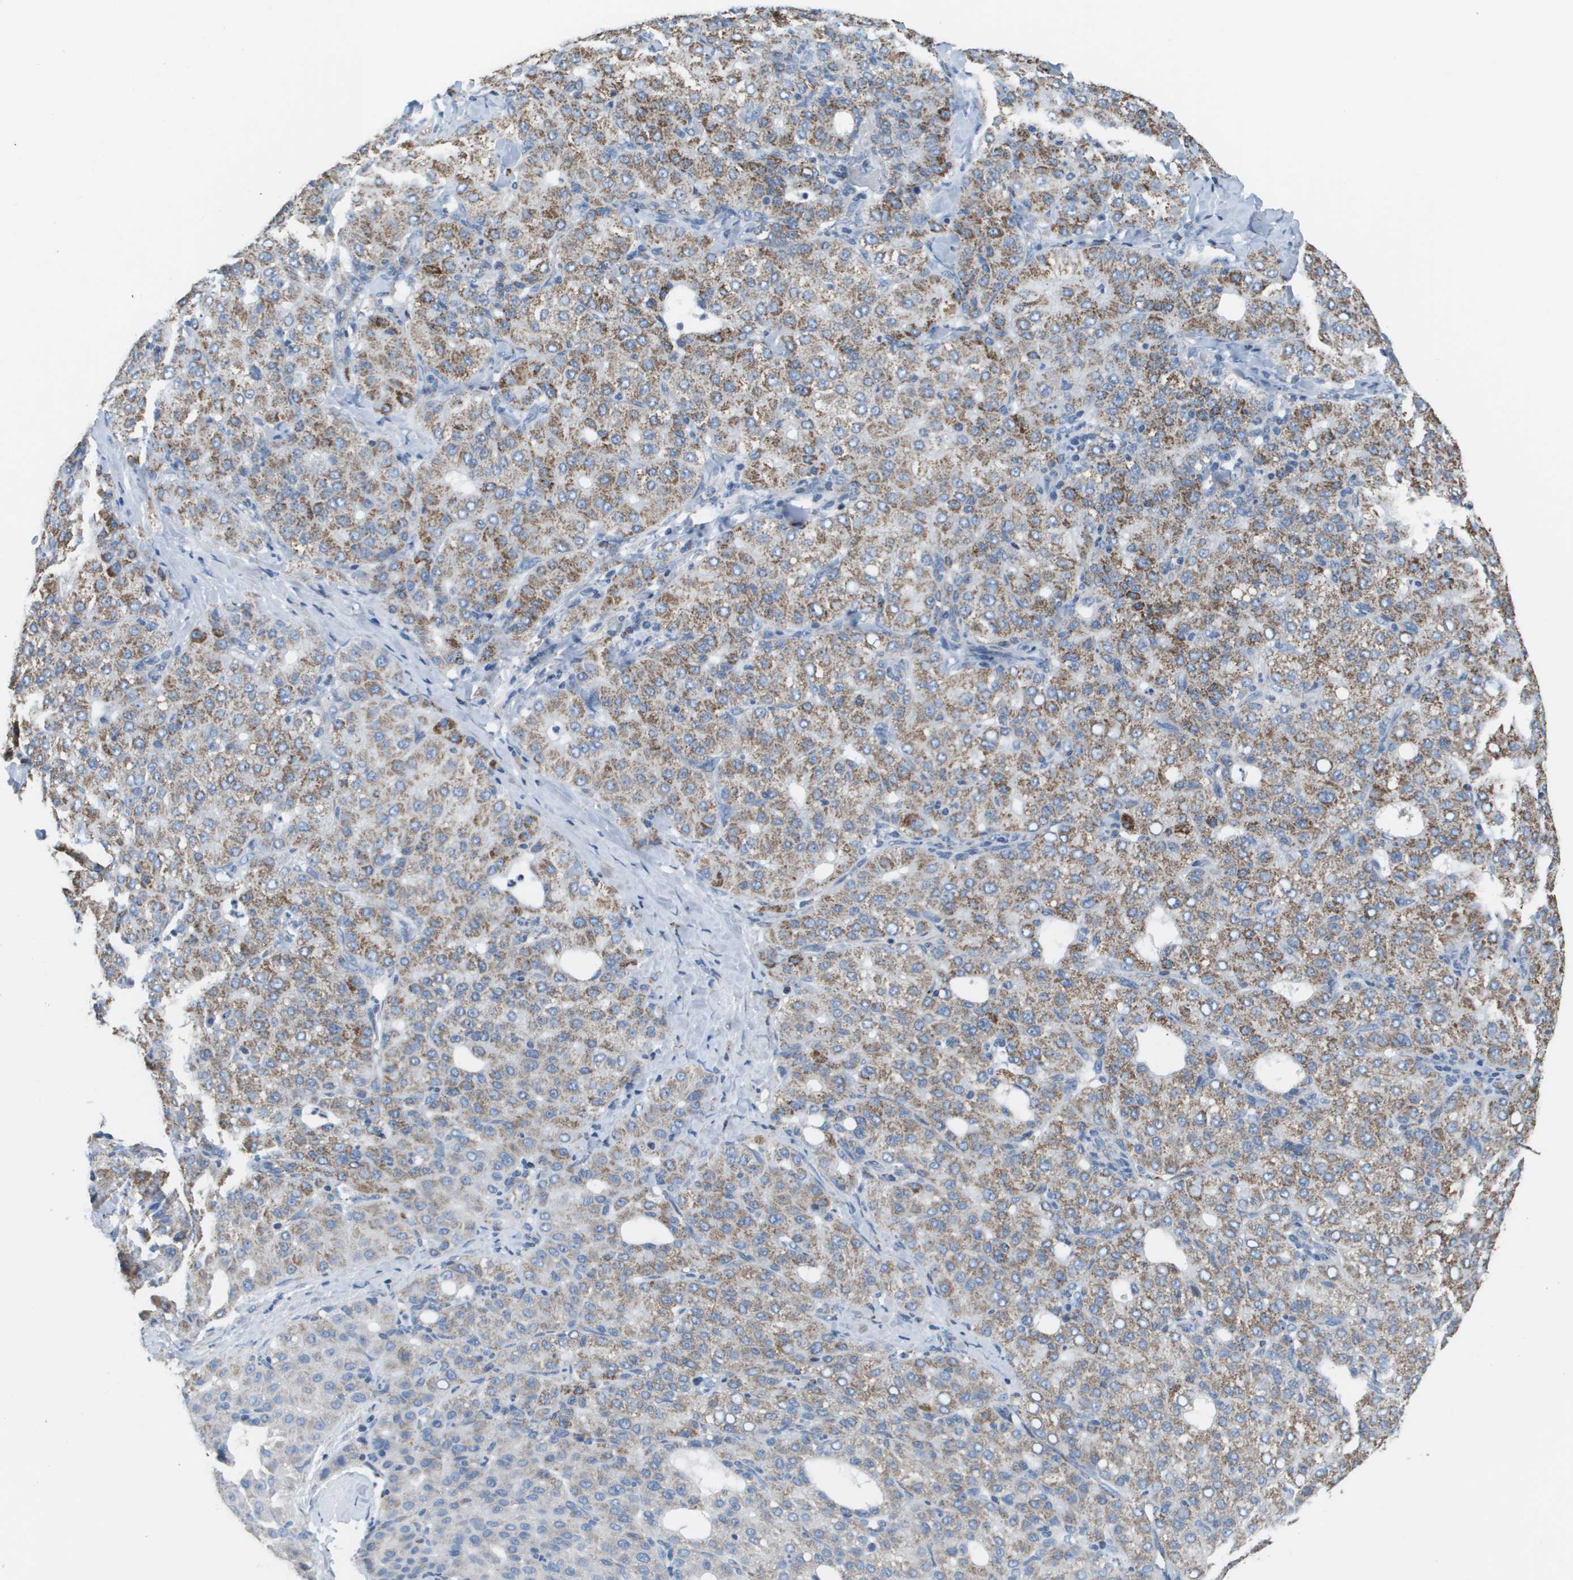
{"staining": {"intensity": "moderate", "quantity": ">75%", "location": "cytoplasmic/membranous"}, "tissue": "liver cancer", "cell_type": "Tumor cells", "image_type": "cancer", "snomed": [{"axis": "morphology", "description": "Carcinoma, Hepatocellular, NOS"}, {"axis": "topography", "description": "Liver"}], "caption": "High-power microscopy captured an IHC micrograph of liver hepatocellular carcinoma, revealing moderate cytoplasmic/membranous positivity in approximately >75% of tumor cells.", "gene": "ATP5F1B", "patient": {"sex": "male", "age": 65}}